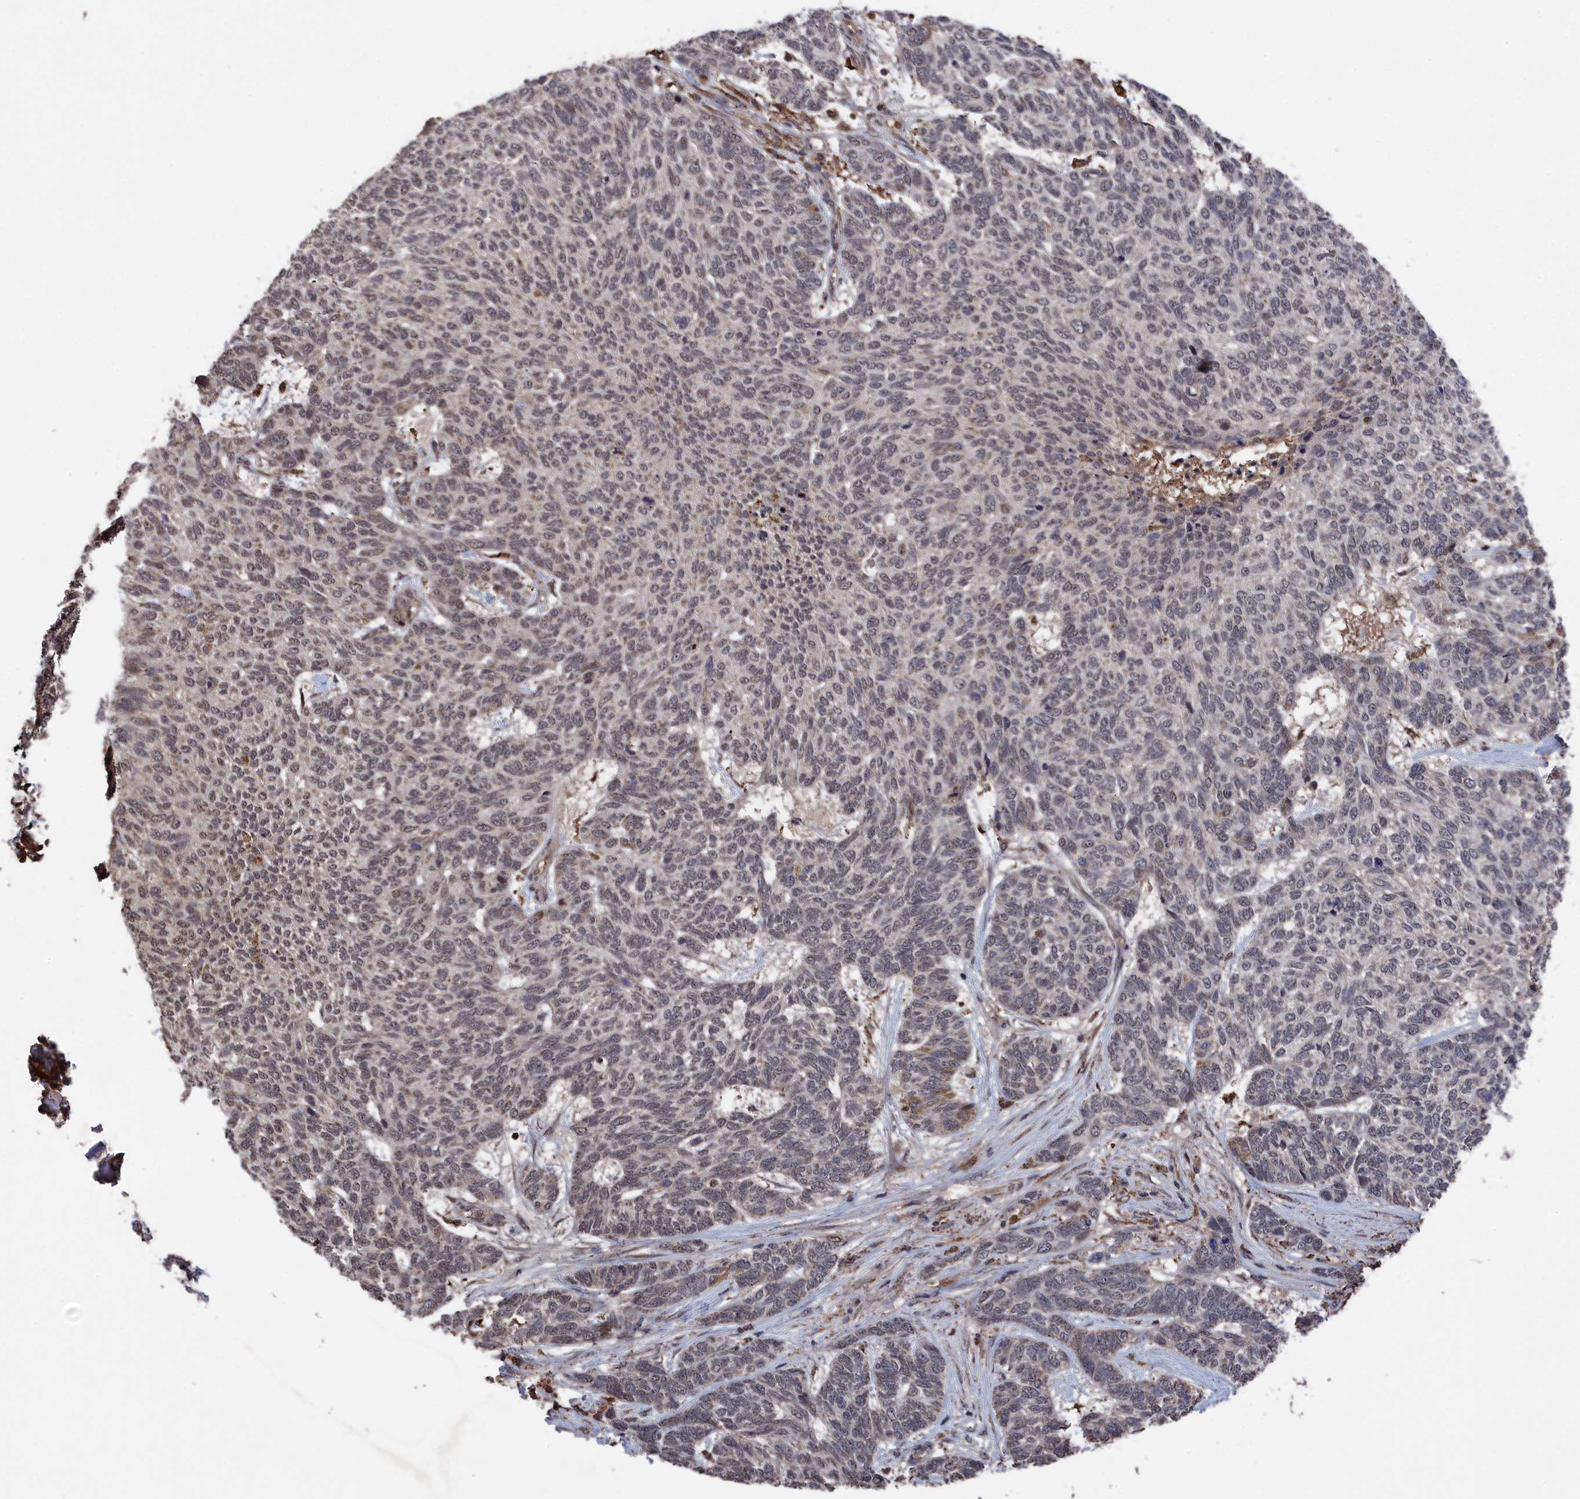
{"staining": {"intensity": "weak", "quantity": "25%-75%", "location": "nuclear"}, "tissue": "skin cancer", "cell_type": "Tumor cells", "image_type": "cancer", "snomed": [{"axis": "morphology", "description": "Basal cell carcinoma"}, {"axis": "topography", "description": "Skin"}], "caption": "Protein staining exhibits weak nuclear positivity in approximately 25%-75% of tumor cells in skin cancer.", "gene": "CEACAM21", "patient": {"sex": "female", "age": 65}}